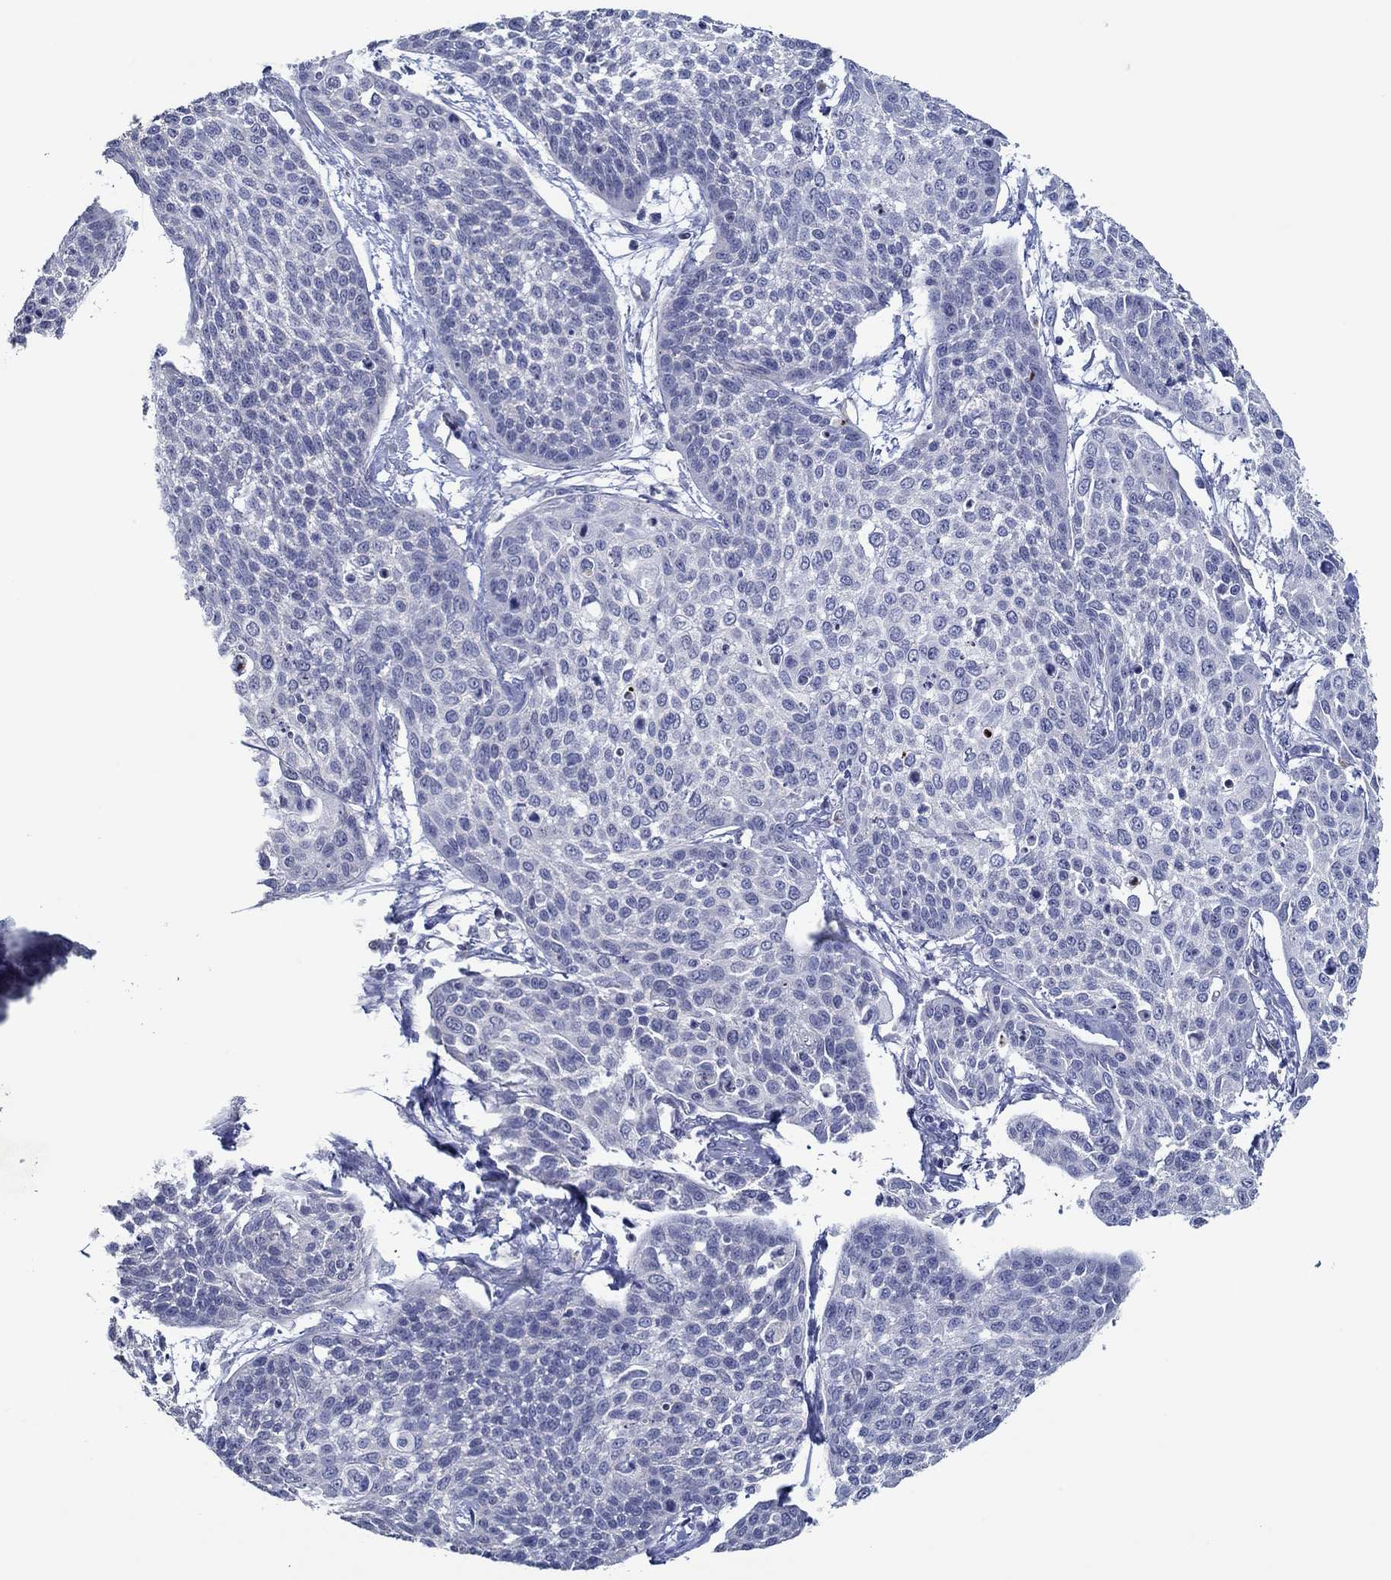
{"staining": {"intensity": "negative", "quantity": "none", "location": "none"}, "tissue": "cervical cancer", "cell_type": "Tumor cells", "image_type": "cancer", "snomed": [{"axis": "morphology", "description": "Squamous cell carcinoma, NOS"}, {"axis": "topography", "description": "Cervix"}], "caption": "An IHC micrograph of cervical cancer (squamous cell carcinoma) is shown. There is no staining in tumor cells of cervical cancer (squamous cell carcinoma). (DAB (3,3'-diaminobenzidine) immunohistochemistry with hematoxylin counter stain).", "gene": "GJA5", "patient": {"sex": "female", "age": 34}}